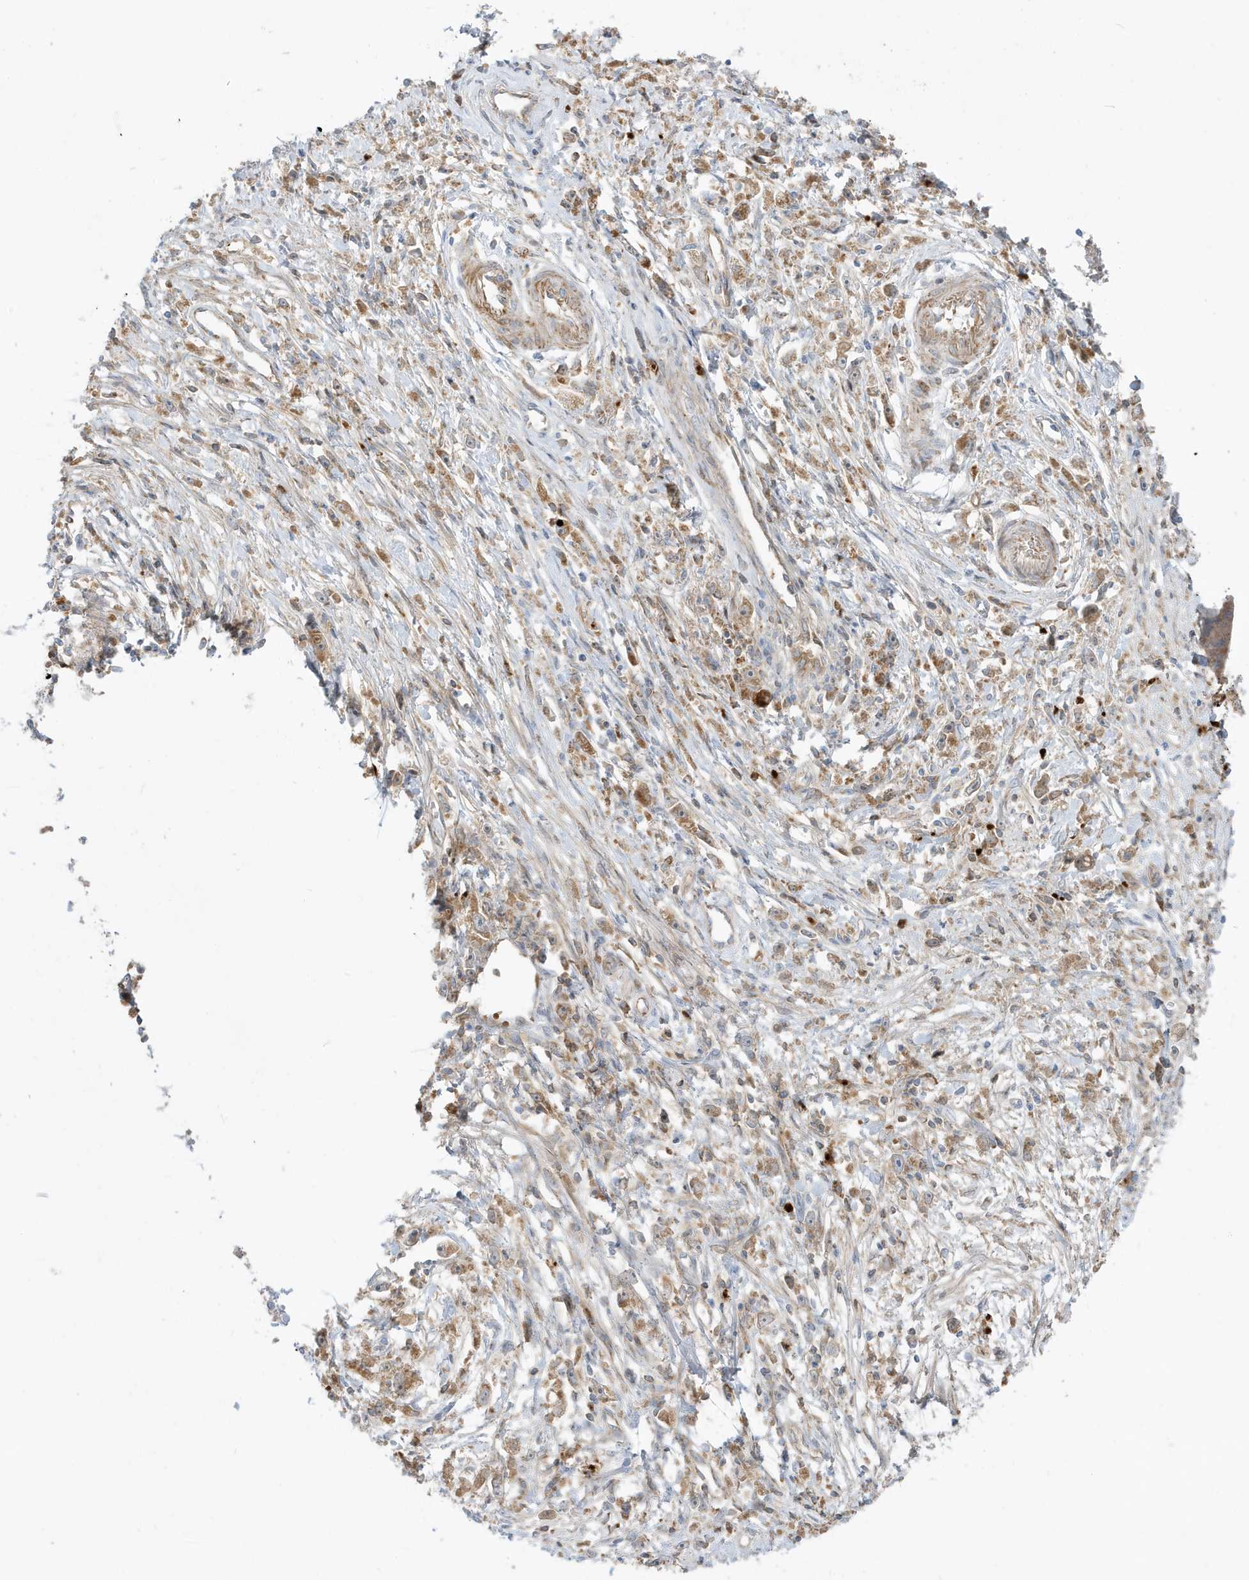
{"staining": {"intensity": "moderate", "quantity": ">75%", "location": "cytoplasmic/membranous"}, "tissue": "stomach cancer", "cell_type": "Tumor cells", "image_type": "cancer", "snomed": [{"axis": "morphology", "description": "Adenocarcinoma, NOS"}, {"axis": "topography", "description": "Stomach"}], "caption": "Stomach cancer stained with a protein marker exhibits moderate staining in tumor cells.", "gene": "IFT57", "patient": {"sex": "female", "age": 59}}